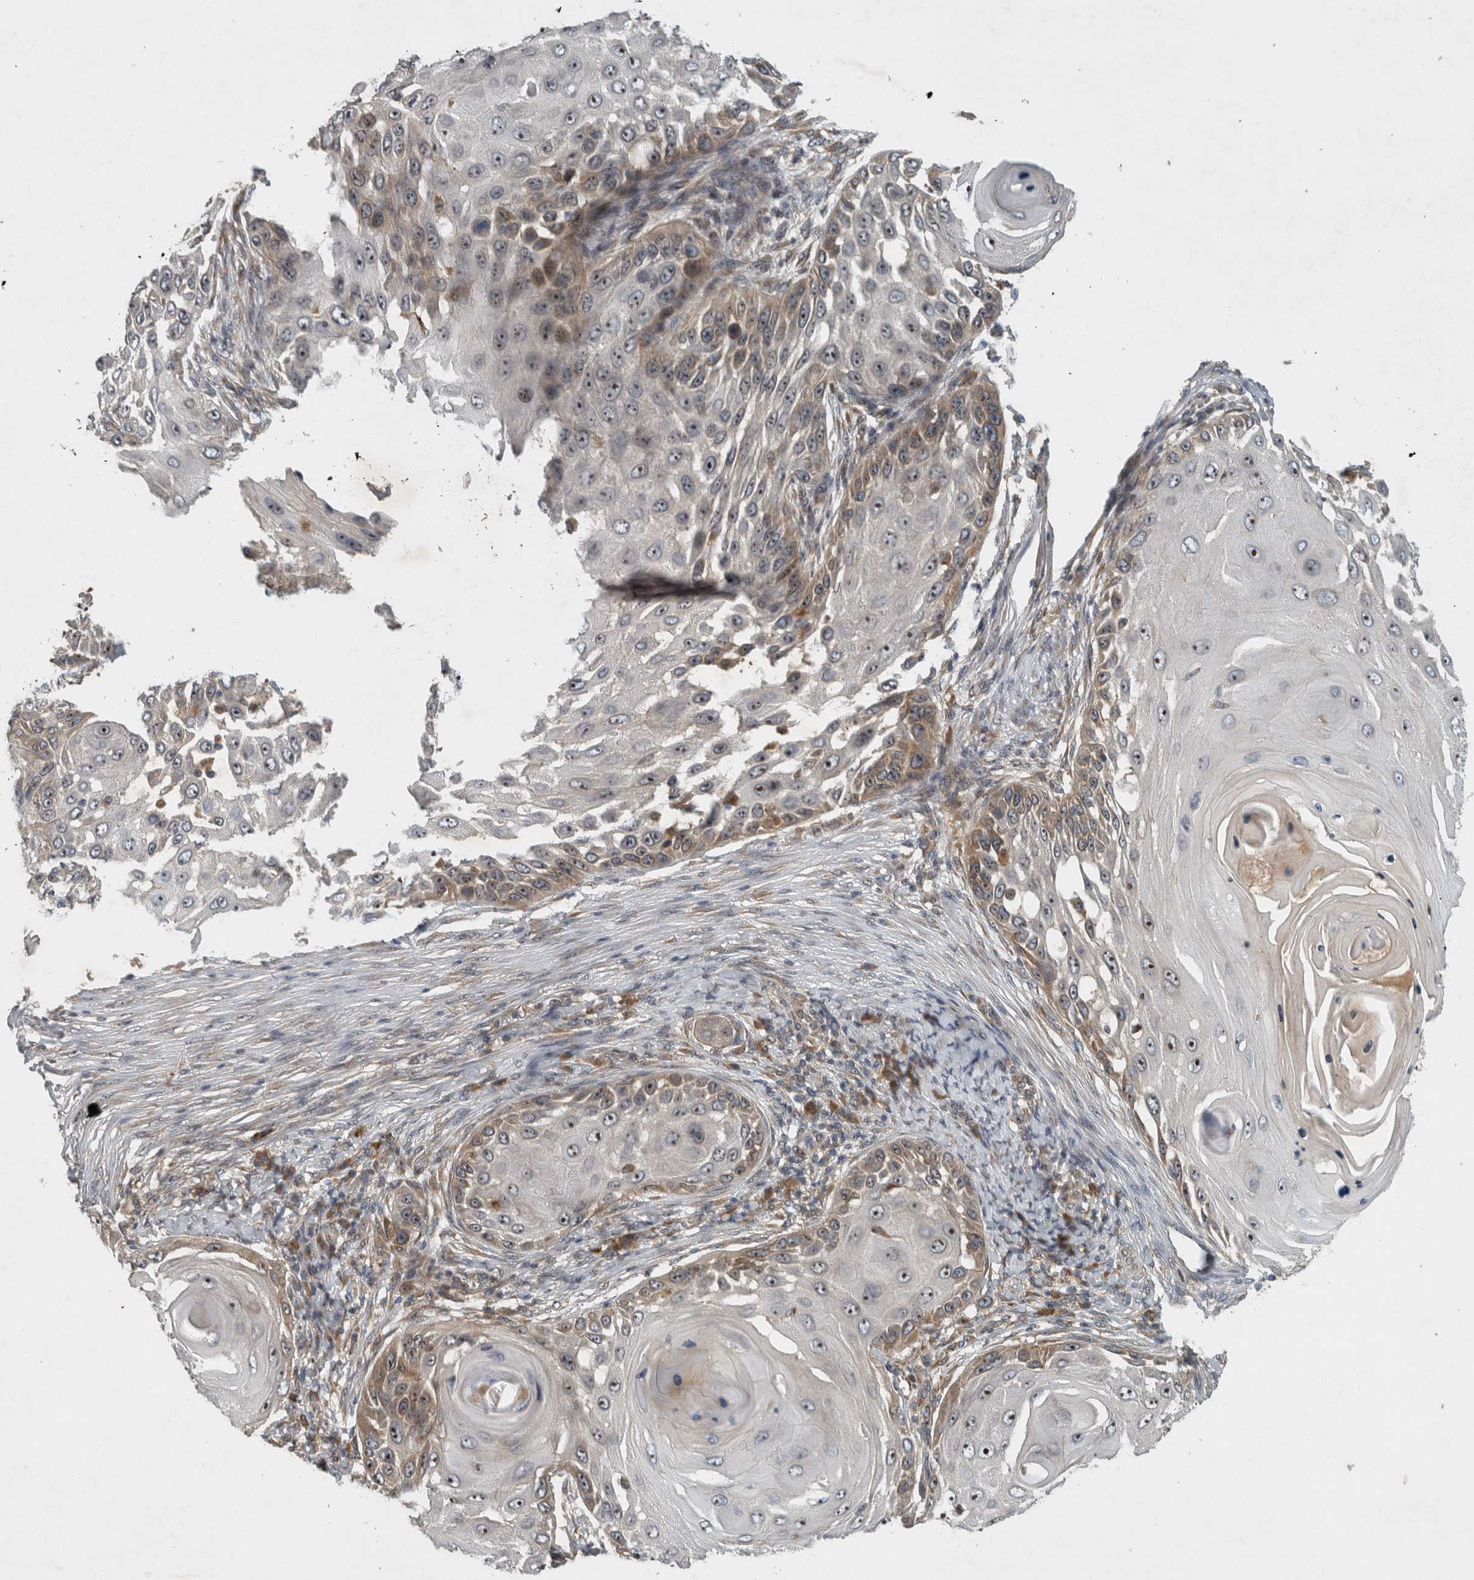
{"staining": {"intensity": "moderate", "quantity": "<25%", "location": "cytoplasmic/membranous,nuclear"}, "tissue": "skin cancer", "cell_type": "Tumor cells", "image_type": "cancer", "snomed": [{"axis": "morphology", "description": "Squamous cell carcinoma, NOS"}, {"axis": "topography", "description": "Skin"}], "caption": "Skin cancer tissue demonstrates moderate cytoplasmic/membranous and nuclear expression in about <25% of tumor cells Immunohistochemistry (ihc) stains the protein in brown and the nuclei are stained blue.", "gene": "GPR137B", "patient": {"sex": "female", "age": 44}}